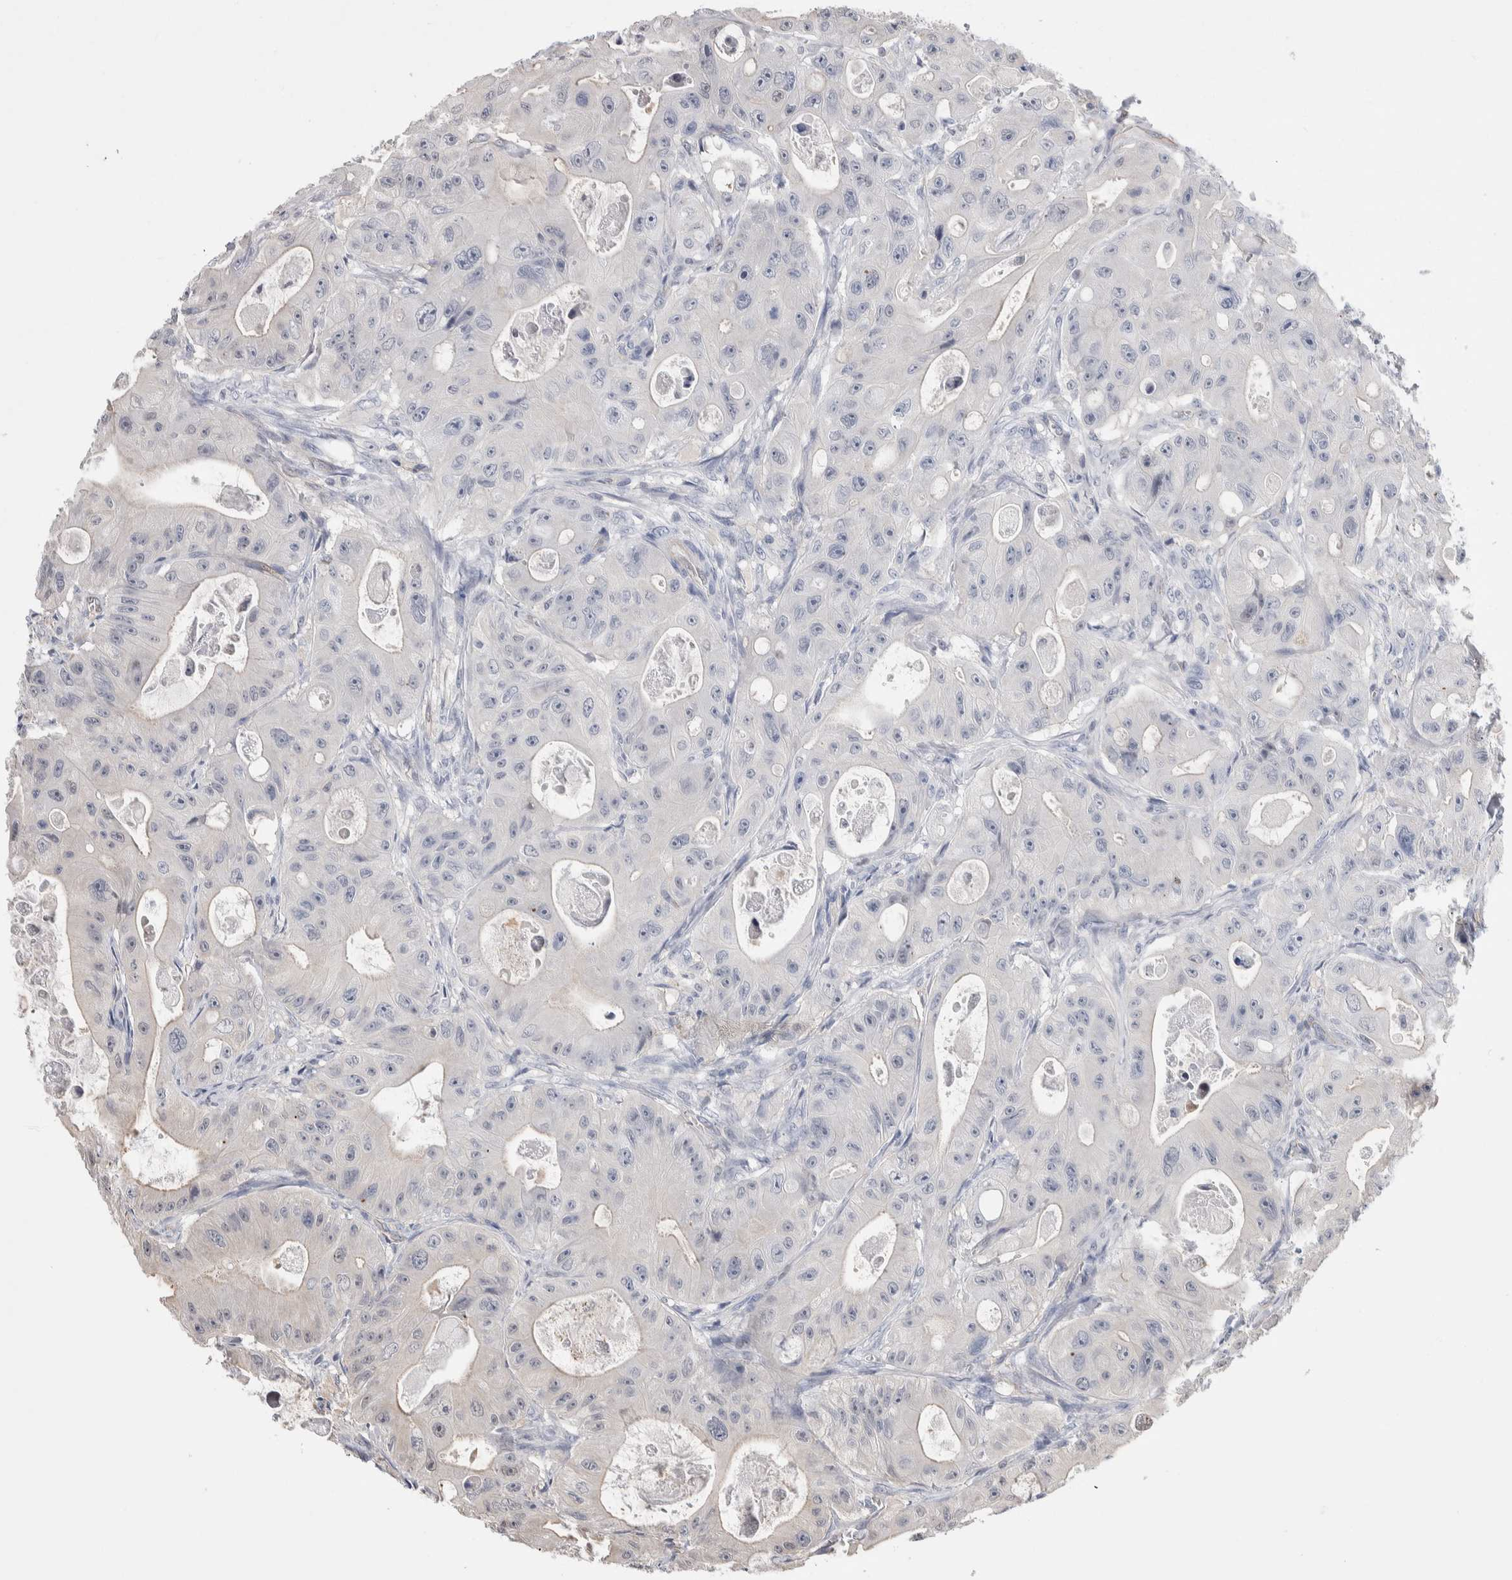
{"staining": {"intensity": "negative", "quantity": "none", "location": "none"}, "tissue": "colorectal cancer", "cell_type": "Tumor cells", "image_type": "cancer", "snomed": [{"axis": "morphology", "description": "Adenocarcinoma, NOS"}, {"axis": "topography", "description": "Colon"}], "caption": "Human colorectal adenocarcinoma stained for a protein using IHC displays no positivity in tumor cells.", "gene": "ZBTB49", "patient": {"sex": "female", "age": 46}}